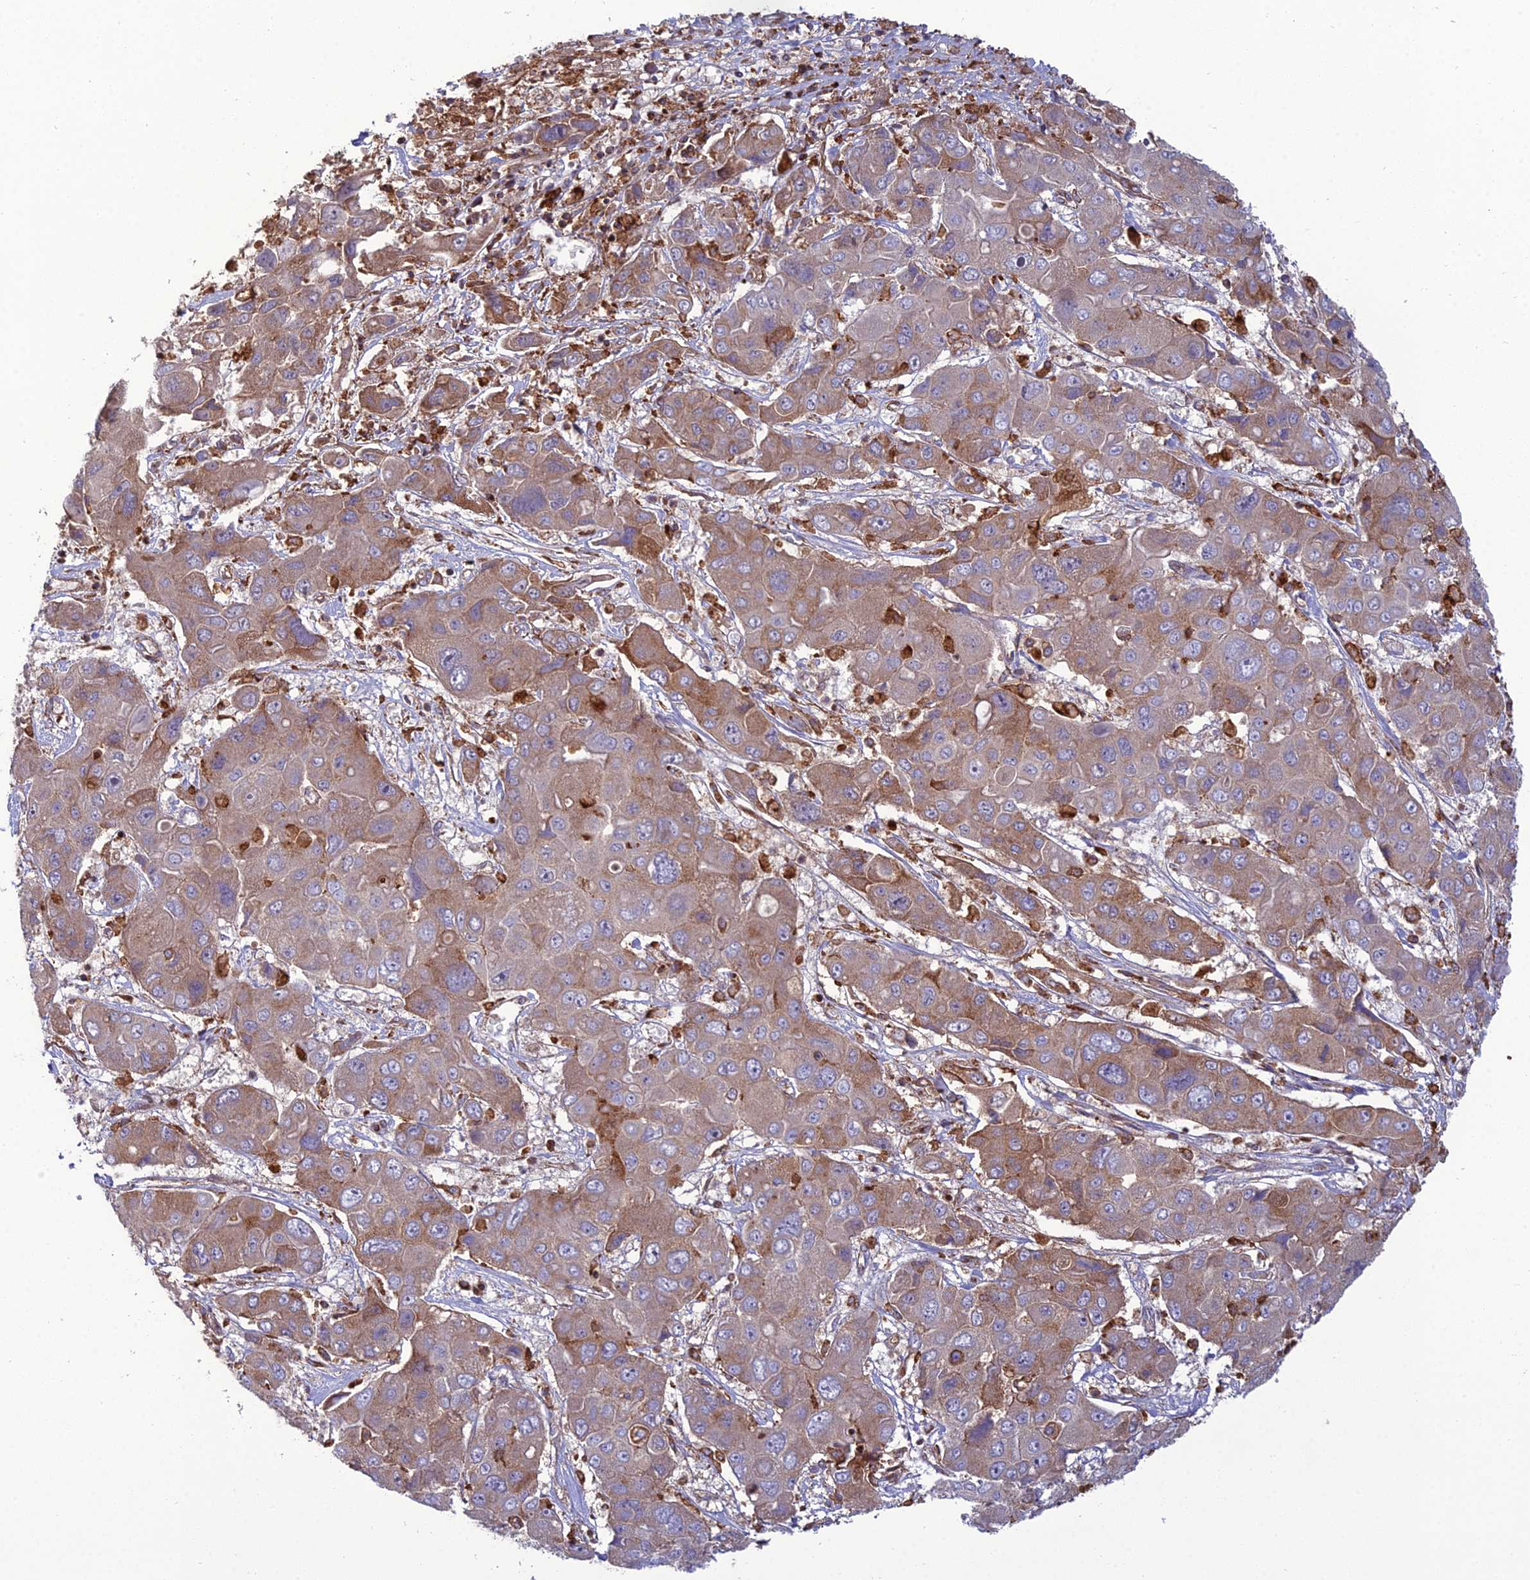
{"staining": {"intensity": "moderate", "quantity": ">75%", "location": "cytoplasmic/membranous"}, "tissue": "liver cancer", "cell_type": "Tumor cells", "image_type": "cancer", "snomed": [{"axis": "morphology", "description": "Cholangiocarcinoma"}, {"axis": "topography", "description": "Liver"}], "caption": "A high-resolution histopathology image shows immunohistochemistry staining of liver cancer, which demonstrates moderate cytoplasmic/membranous expression in about >75% of tumor cells.", "gene": "LNPEP", "patient": {"sex": "male", "age": 67}}